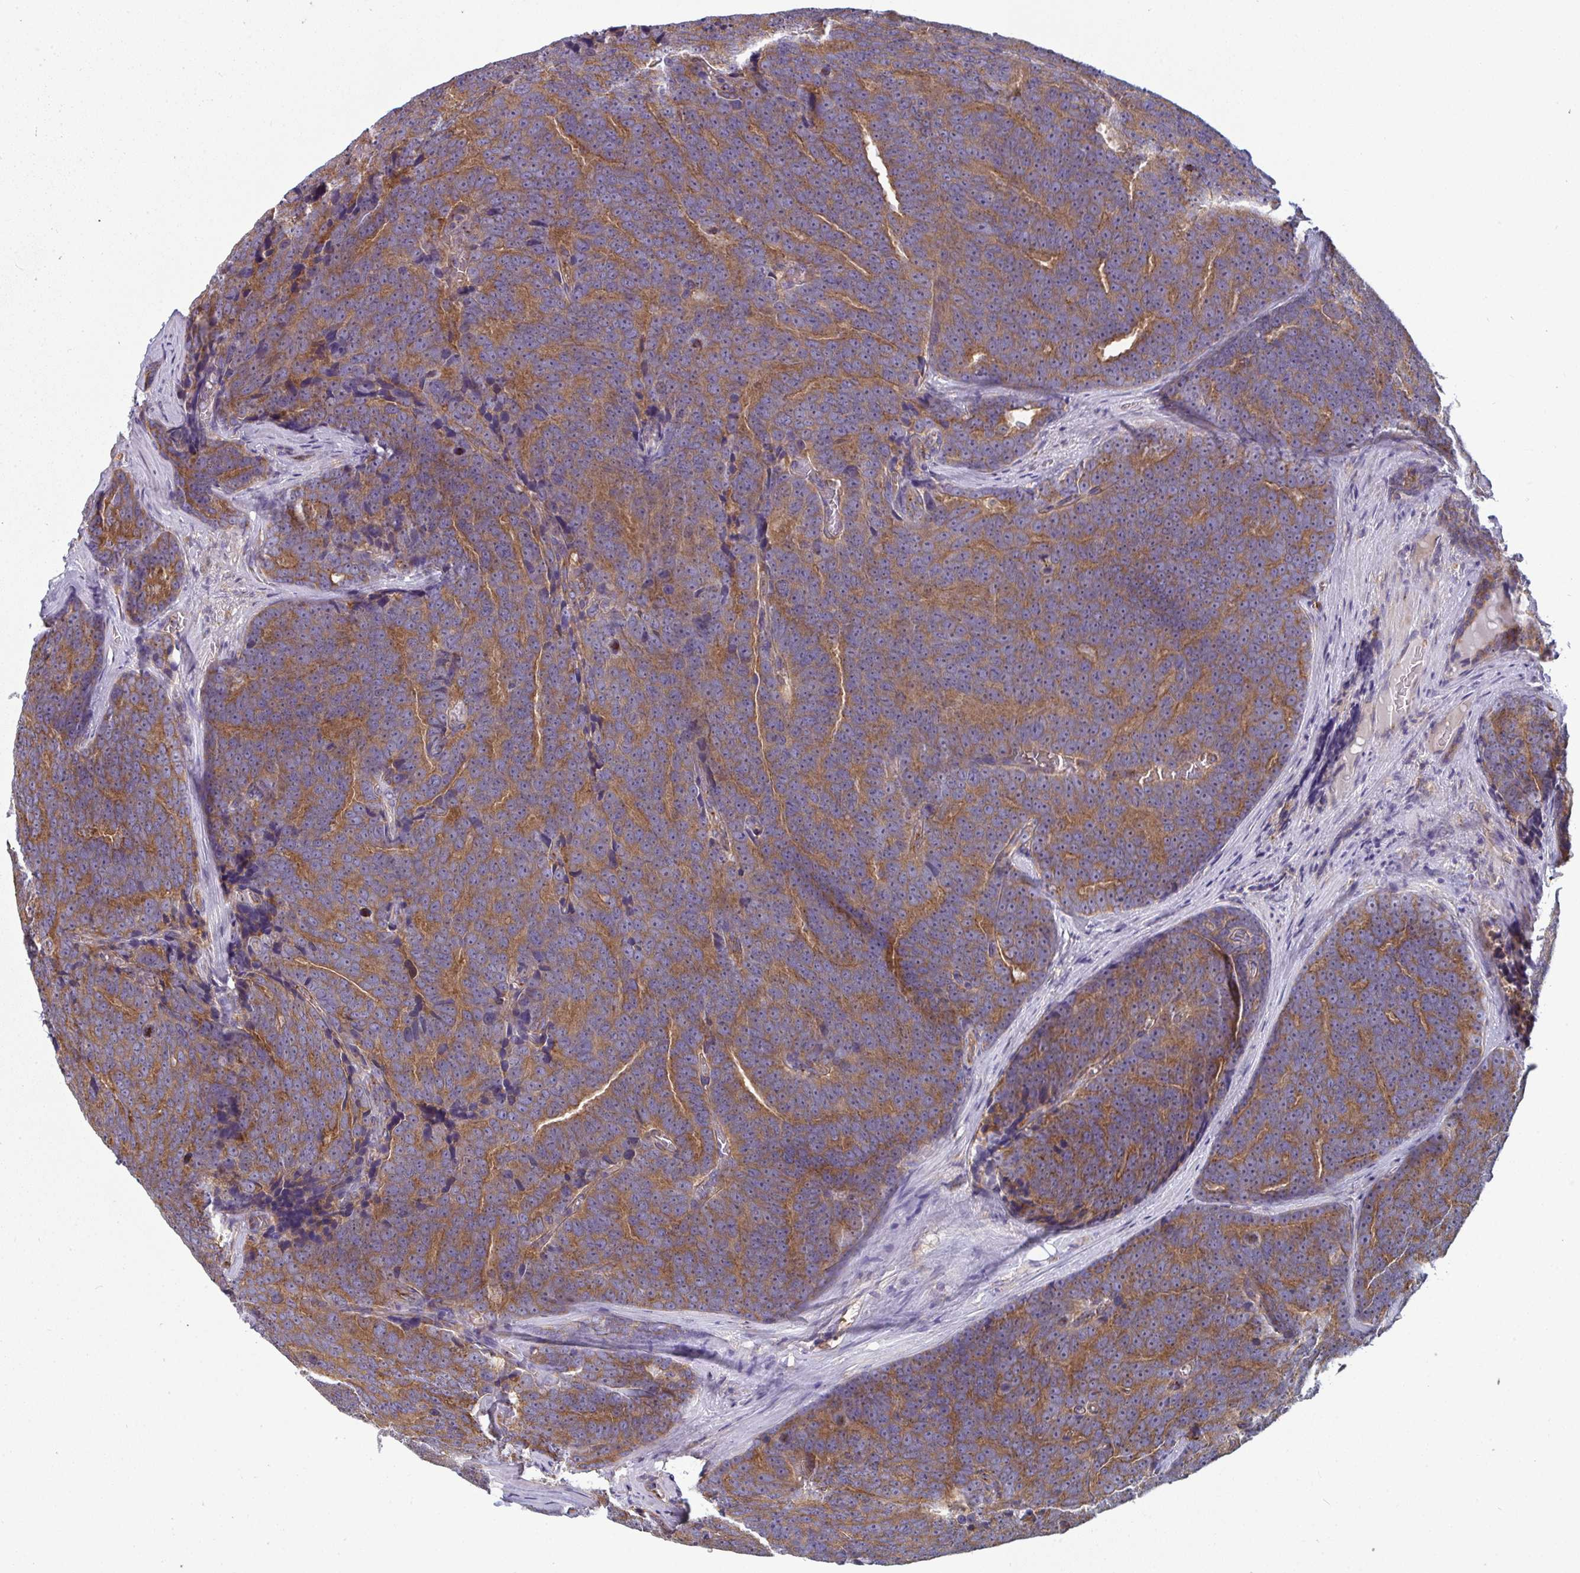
{"staining": {"intensity": "moderate", "quantity": ">75%", "location": "cytoplasmic/membranous"}, "tissue": "prostate cancer", "cell_type": "Tumor cells", "image_type": "cancer", "snomed": [{"axis": "morphology", "description": "Adenocarcinoma, Low grade"}, {"axis": "topography", "description": "Prostate"}], "caption": "Prostate low-grade adenocarcinoma stained with a brown dye reveals moderate cytoplasmic/membranous positive expression in about >75% of tumor cells.", "gene": "DYNC1I2", "patient": {"sex": "male", "age": 62}}